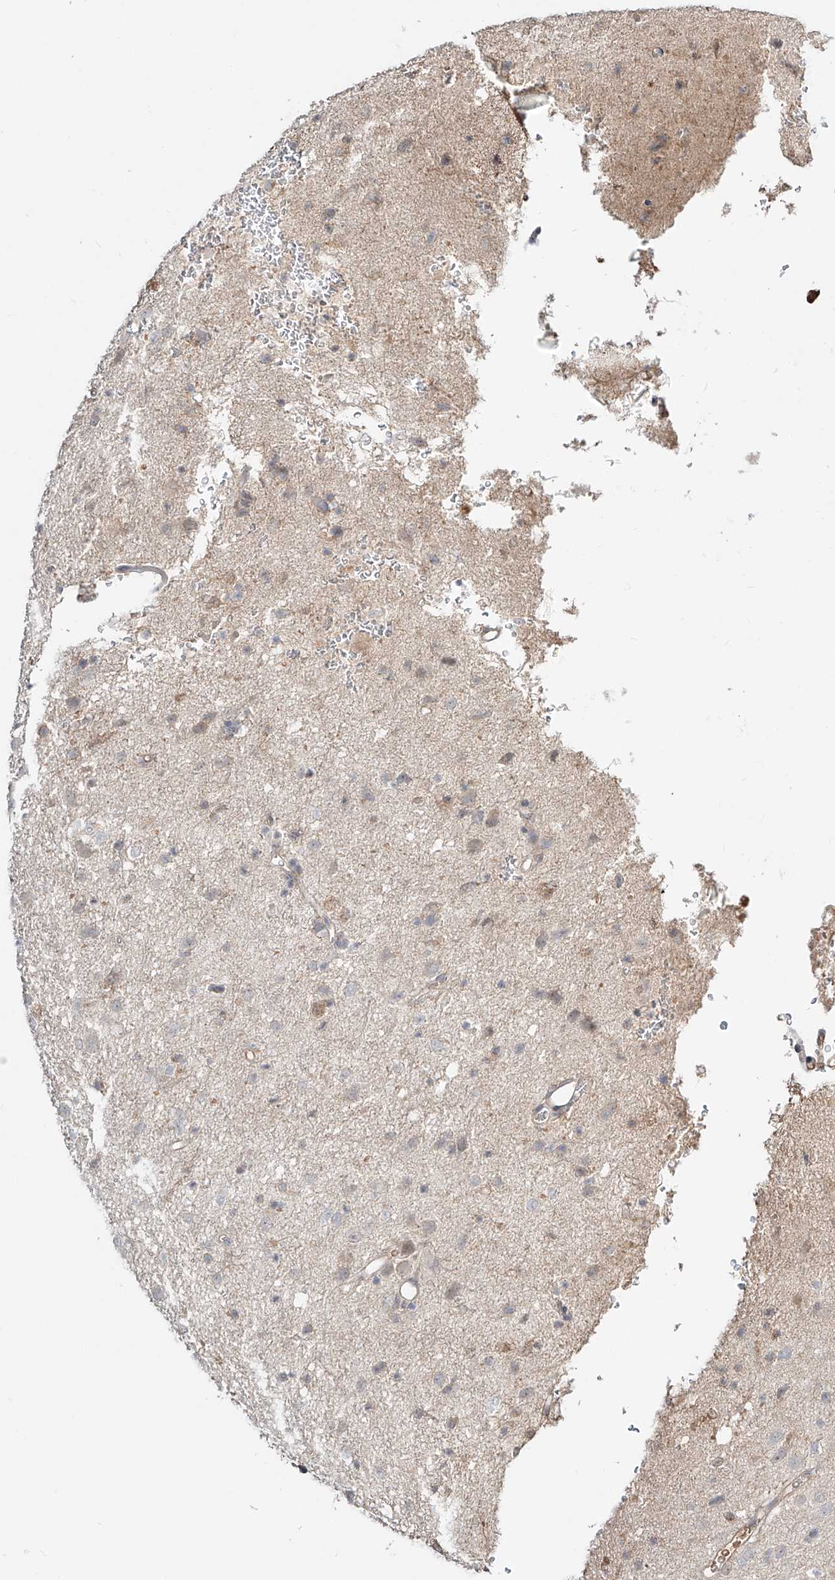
{"staining": {"intensity": "weak", "quantity": "<25%", "location": "cytoplasmic/membranous"}, "tissue": "glioma", "cell_type": "Tumor cells", "image_type": "cancer", "snomed": [{"axis": "morphology", "description": "Glioma, malignant, Low grade"}, {"axis": "topography", "description": "Brain"}], "caption": "Micrograph shows no protein staining in tumor cells of glioma tissue.", "gene": "ERO1A", "patient": {"sex": "male", "age": 77}}